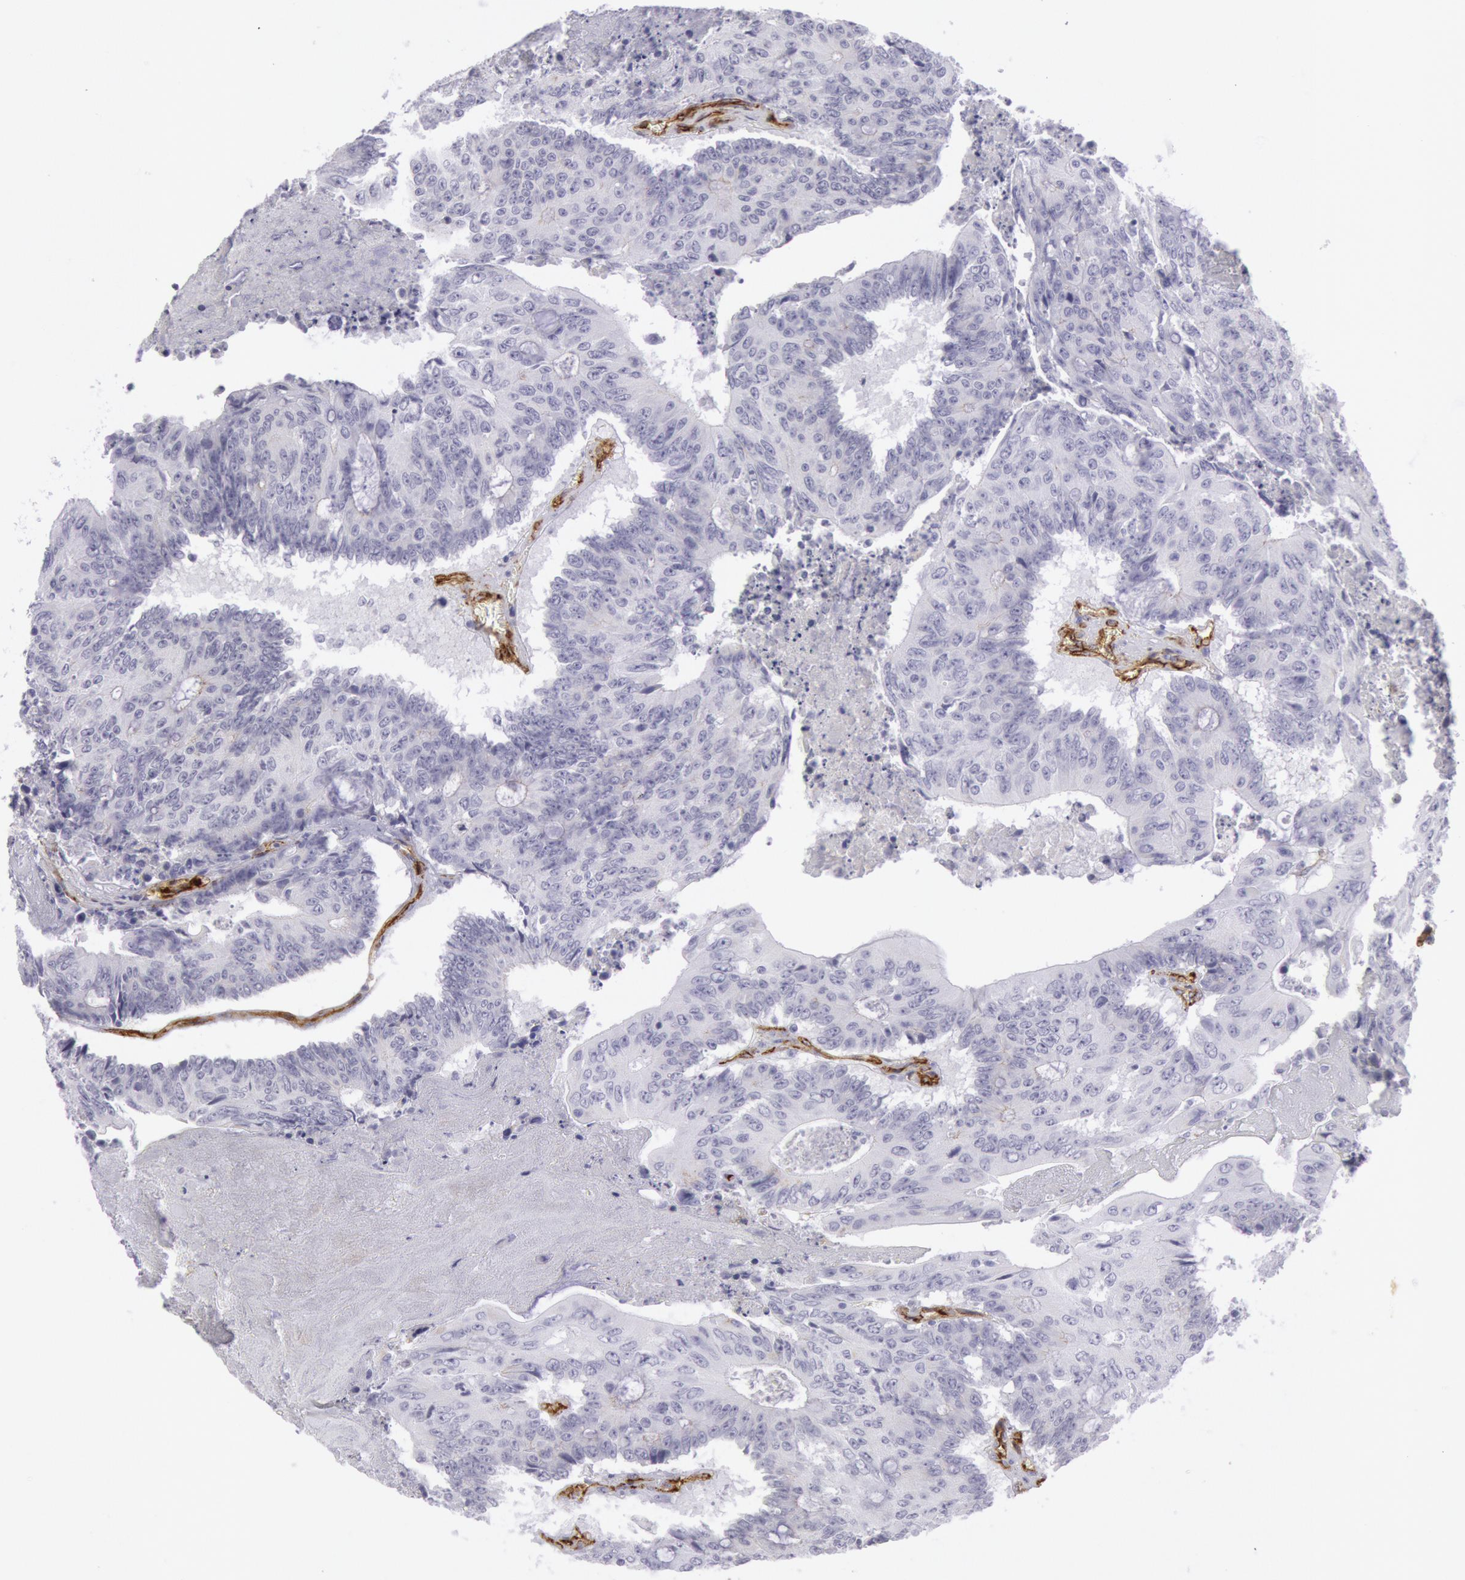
{"staining": {"intensity": "negative", "quantity": "none", "location": "none"}, "tissue": "colorectal cancer", "cell_type": "Tumor cells", "image_type": "cancer", "snomed": [{"axis": "morphology", "description": "Adenocarcinoma, NOS"}, {"axis": "topography", "description": "Colon"}], "caption": "Immunohistochemistry (IHC) micrograph of neoplastic tissue: human colorectal cancer stained with DAB displays no significant protein positivity in tumor cells. (Brightfield microscopy of DAB (3,3'-diaminobenzidine) immunohistochemistry (IHC) at high magnification).", "gene": "CDH13", "patient": {"sex": "male", "age": 65}}